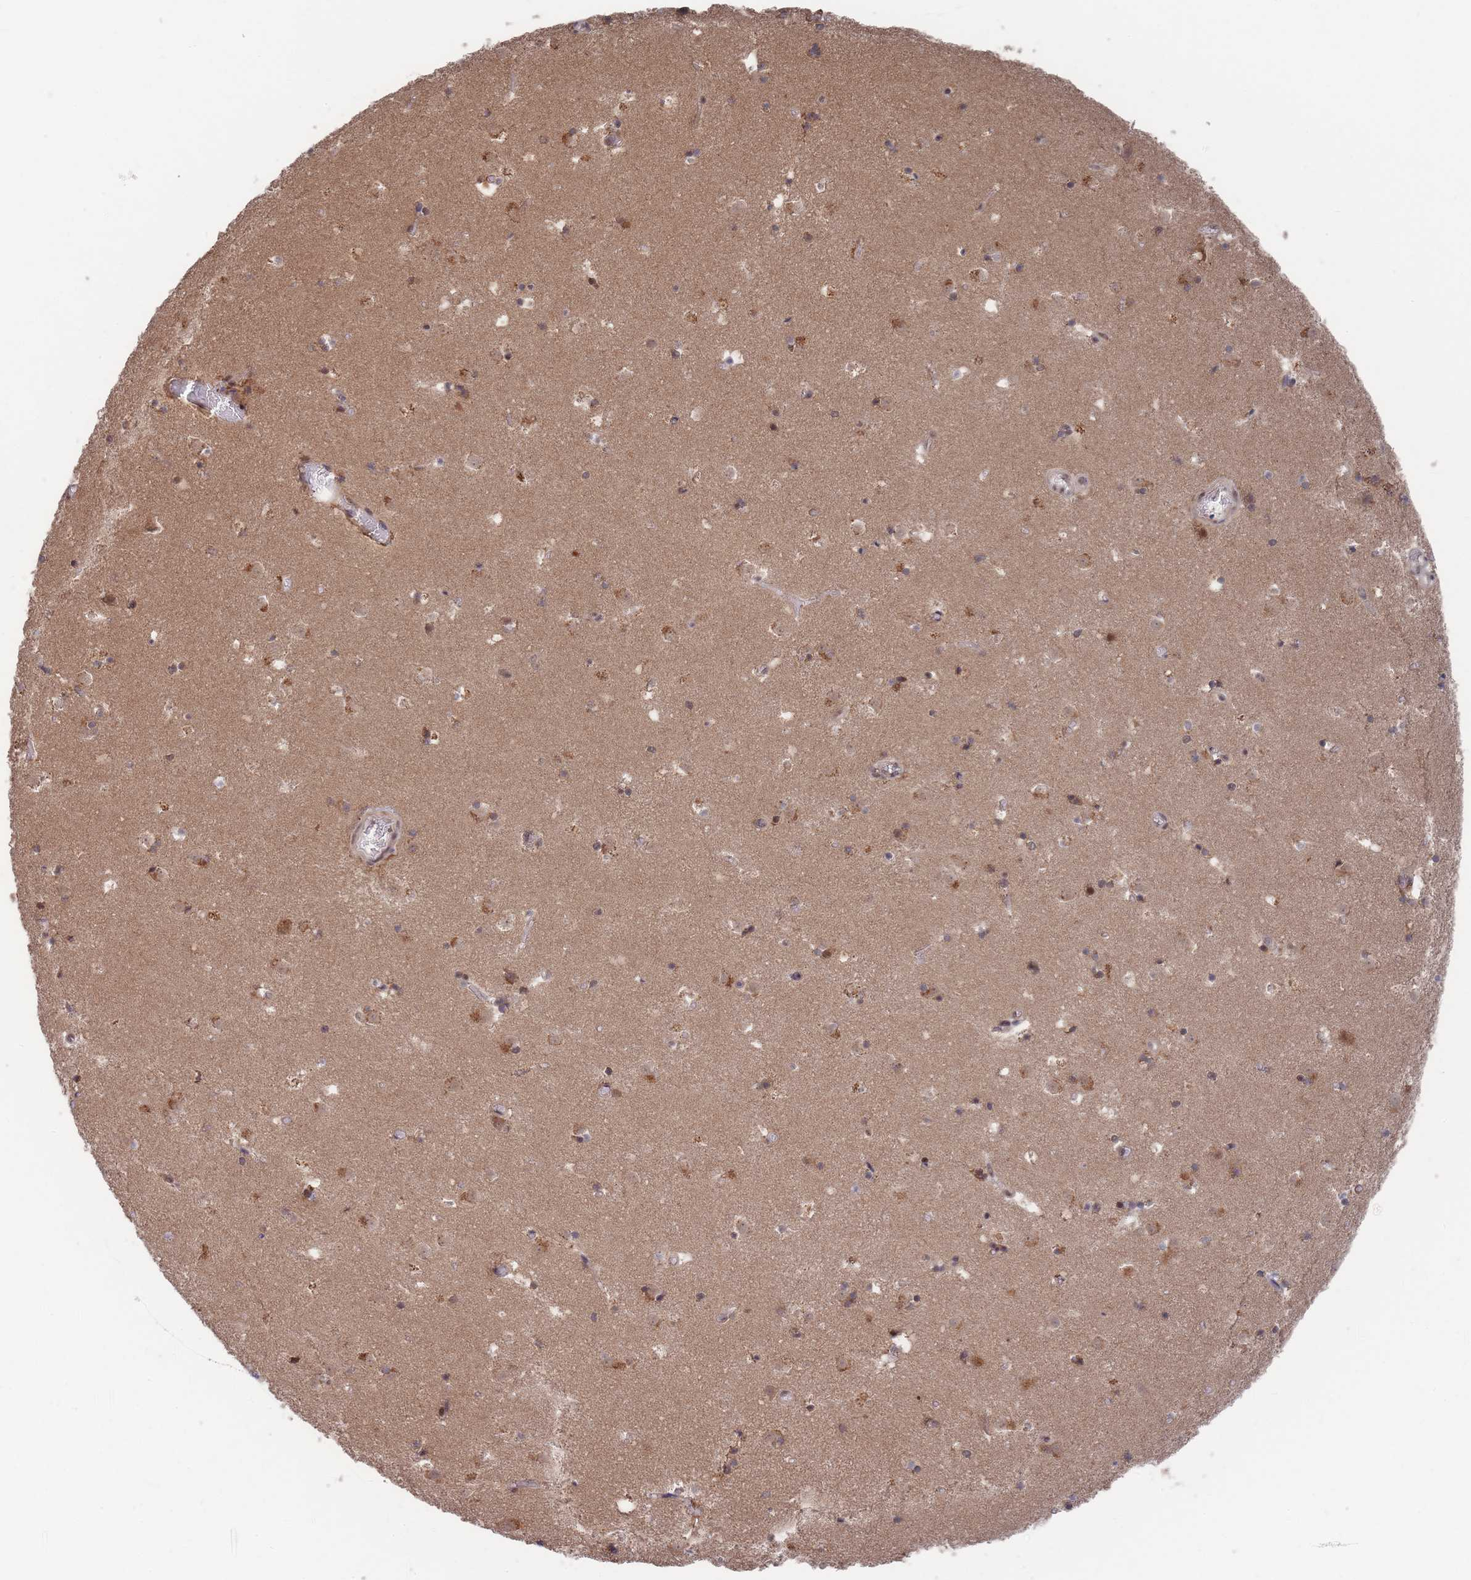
{"staining": {"intensity": "moderate", "quantity": "<25%", "location": "cytoplasmic/membranous"}, "tissue": "caudate", "cell_type": "Glial cells", "image_type": "normal", "snomed": [{"axis": "morphology", "description": "Normal tissue, NOS"}, {"axis": "topography", "description": "Lateral ventricle wall"}], "caption": "An IHC photomicrograph of unremarkable tissue is shown. Protein staining in brown shows moderate cytoplasmic/membranous positivity in caudate within glial cells. Using DAB (3,3'-diaminobenzidine) (brown) and hematoxylin (blue) stains, captured at high magnification using brightfield microscopy.", "gene": "SF3B1", "patient": {"sex": "male", "age": 25}}